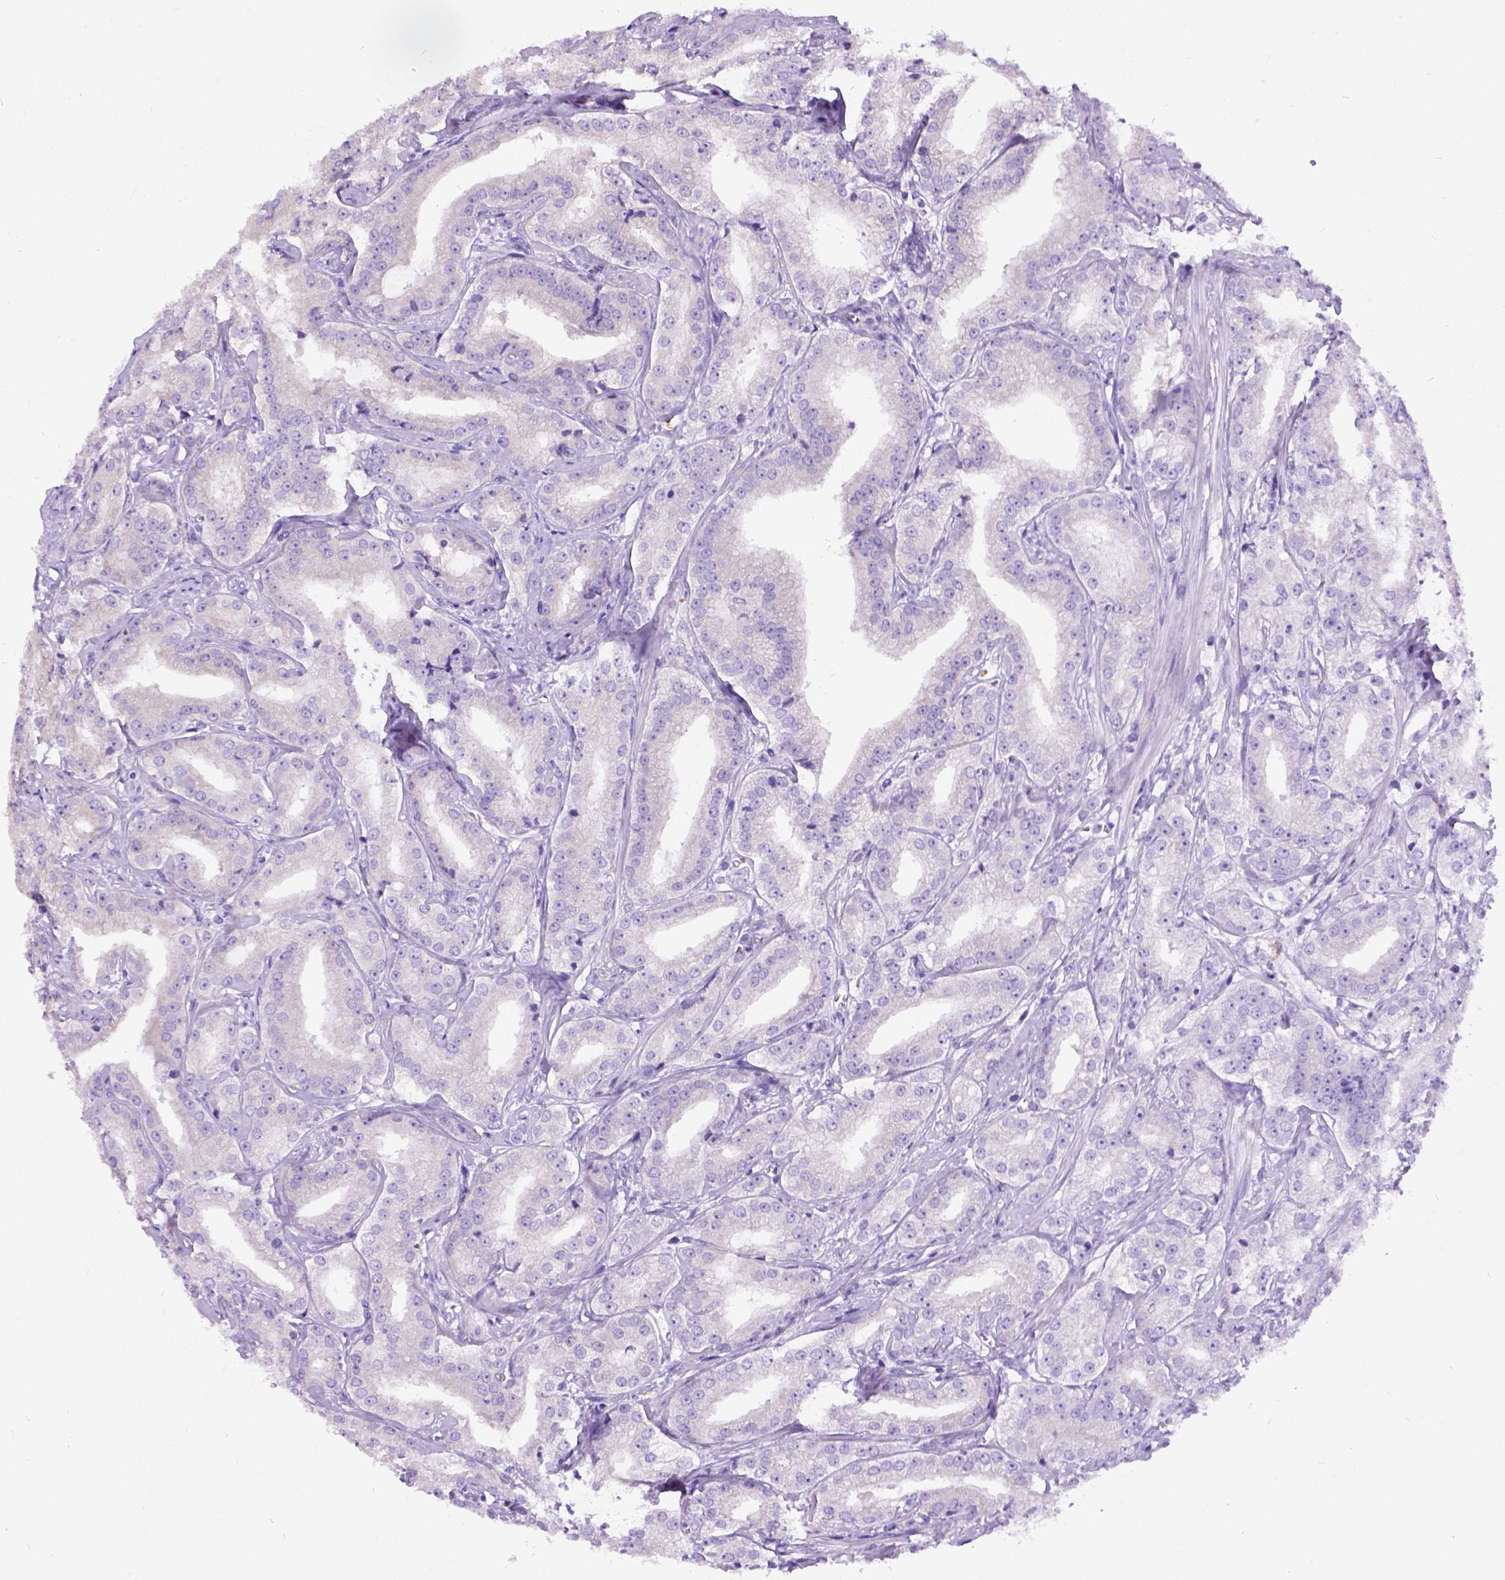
{"staining": {"intensity": "negative", "quantity": "none", "location": "none"}, "tissue": "prostate cancer", "cell_type": "Tumor cells", "image_type": "cancer", "snomed": [{"axis": "morphology", "description": "Adenocarcinoma, High grade"}, {"axis": "topography", "description": "Prostate"}], "caption": "This is an immunohistochemistry (IHC) image of human prostate adenocarcinoma (high-grade). There is no positivity in tumor cells.", "gene": "CFAP54", "patient": {"sex": "male", "age": 64}}